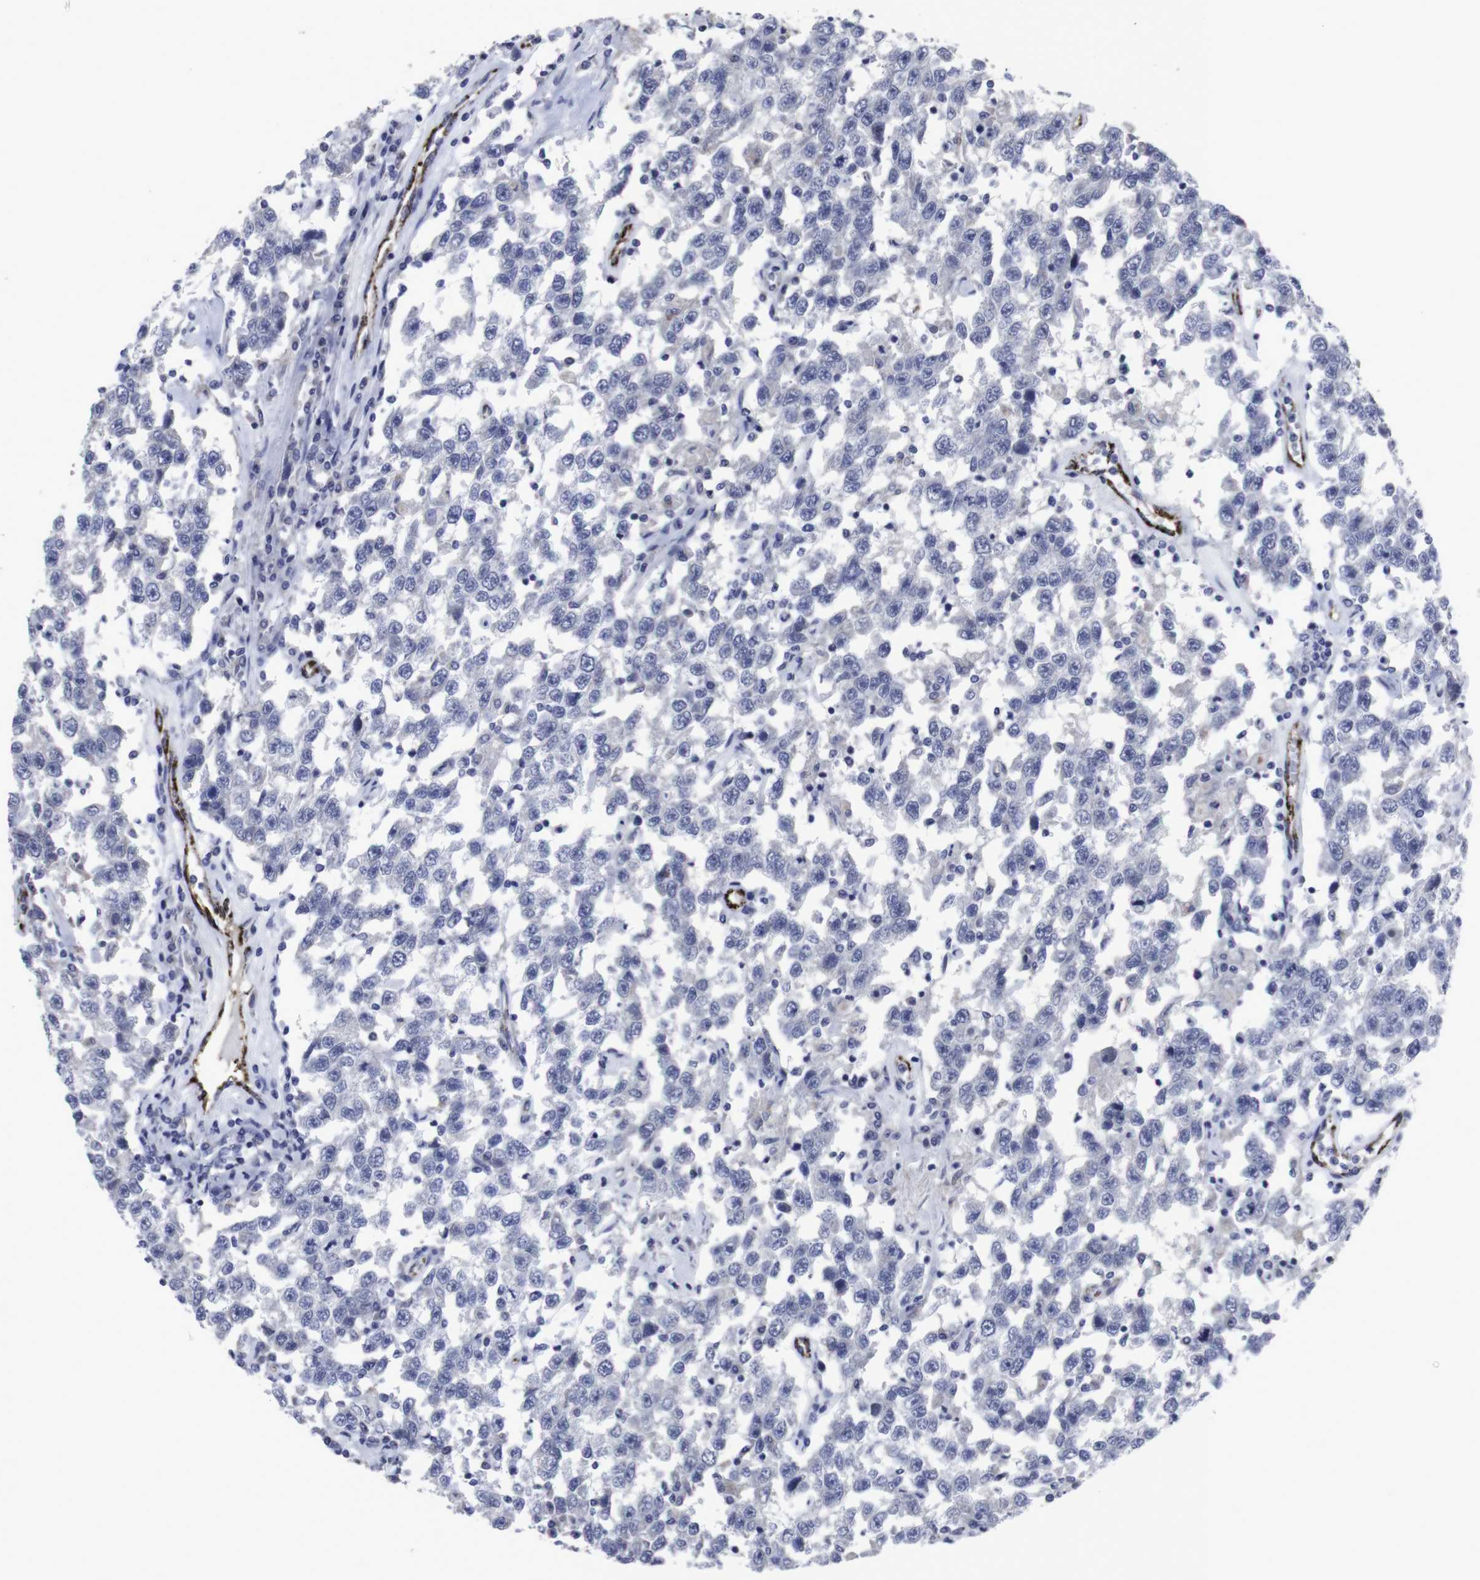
{"staining": {"intensity": "negative", "quantity": "none", "location": "none"}, "tissue": "testis cancer", "cell_type": "Tumor cells", "image_type": "cancer", "snomed": [{"axis": "morphology", "description": "Seminoma, NOS"}, {"axis": "topography", "description": "Testis"}], "caption": "High power microscopy histopathology image of an immunohistochemistry image of testis seminoma, revealing no significant positivity in tumor cells.", "gene": "SNCG", "patient": {"sex": "male", "age": 41}}